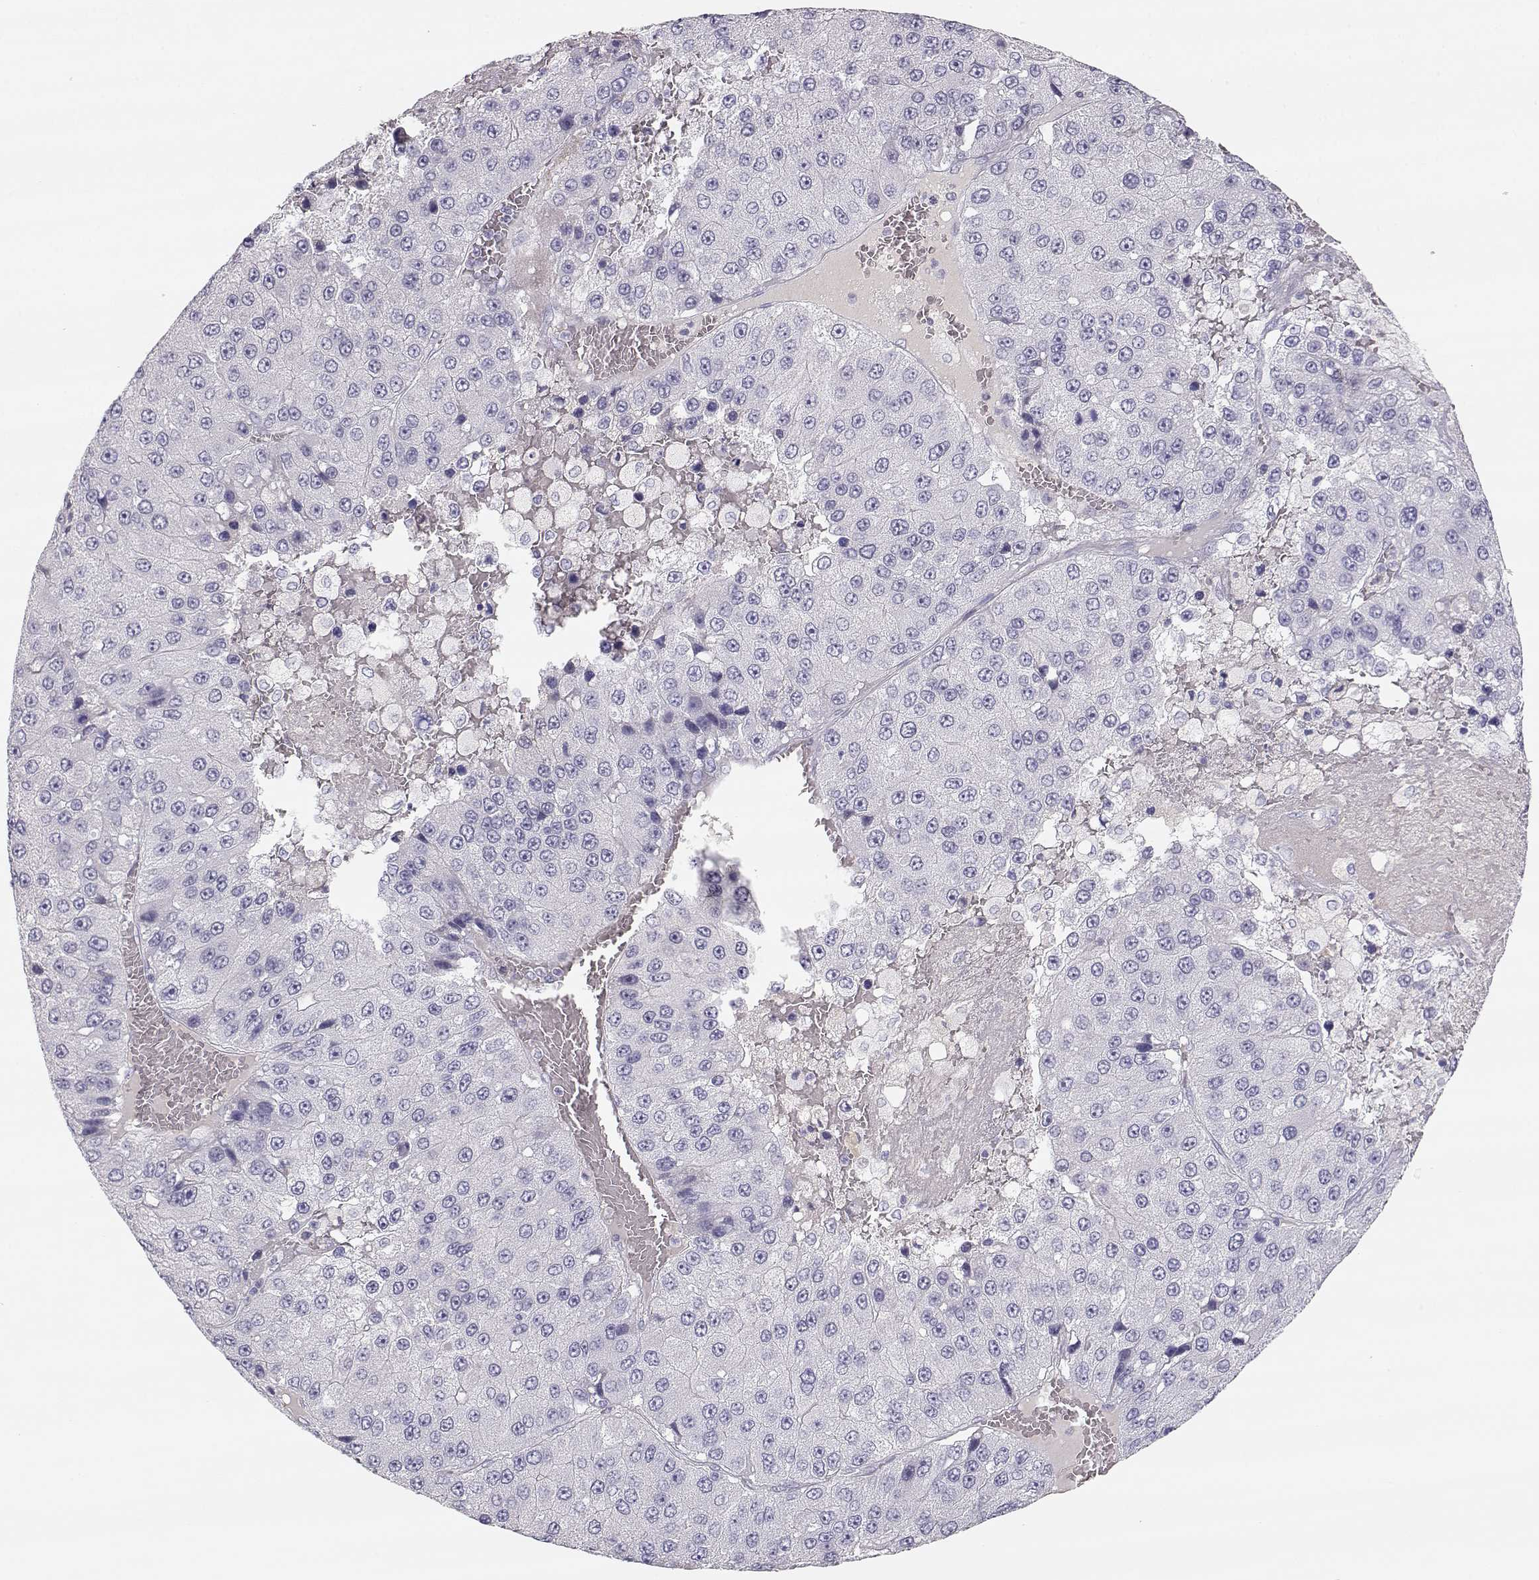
{"staining": {"intensity": "negative", "quantity": "none", "location": "none"}, "tissue": "liver cancer", "cell_type": "Tumor cells", "image_type": "cancer", "snomed": [{"axis": "morphology", "description": "Carcinoma, Hepatocellular, NOS"}, {"axis": "topography", "description": "Liver"}], "caption": "Photomicrograph shows no protein expression in tumor cells of liver cancer tissue. (Stains: DAB (3,3'-diaminobenzidine) immunohistochemistry (IHC) with hematoxylin counter stain, Microscopy: brightfield microscopy at high magnification).", "gene": "SLCO6A1", "patient": {"sex": "female", "age": 73}}